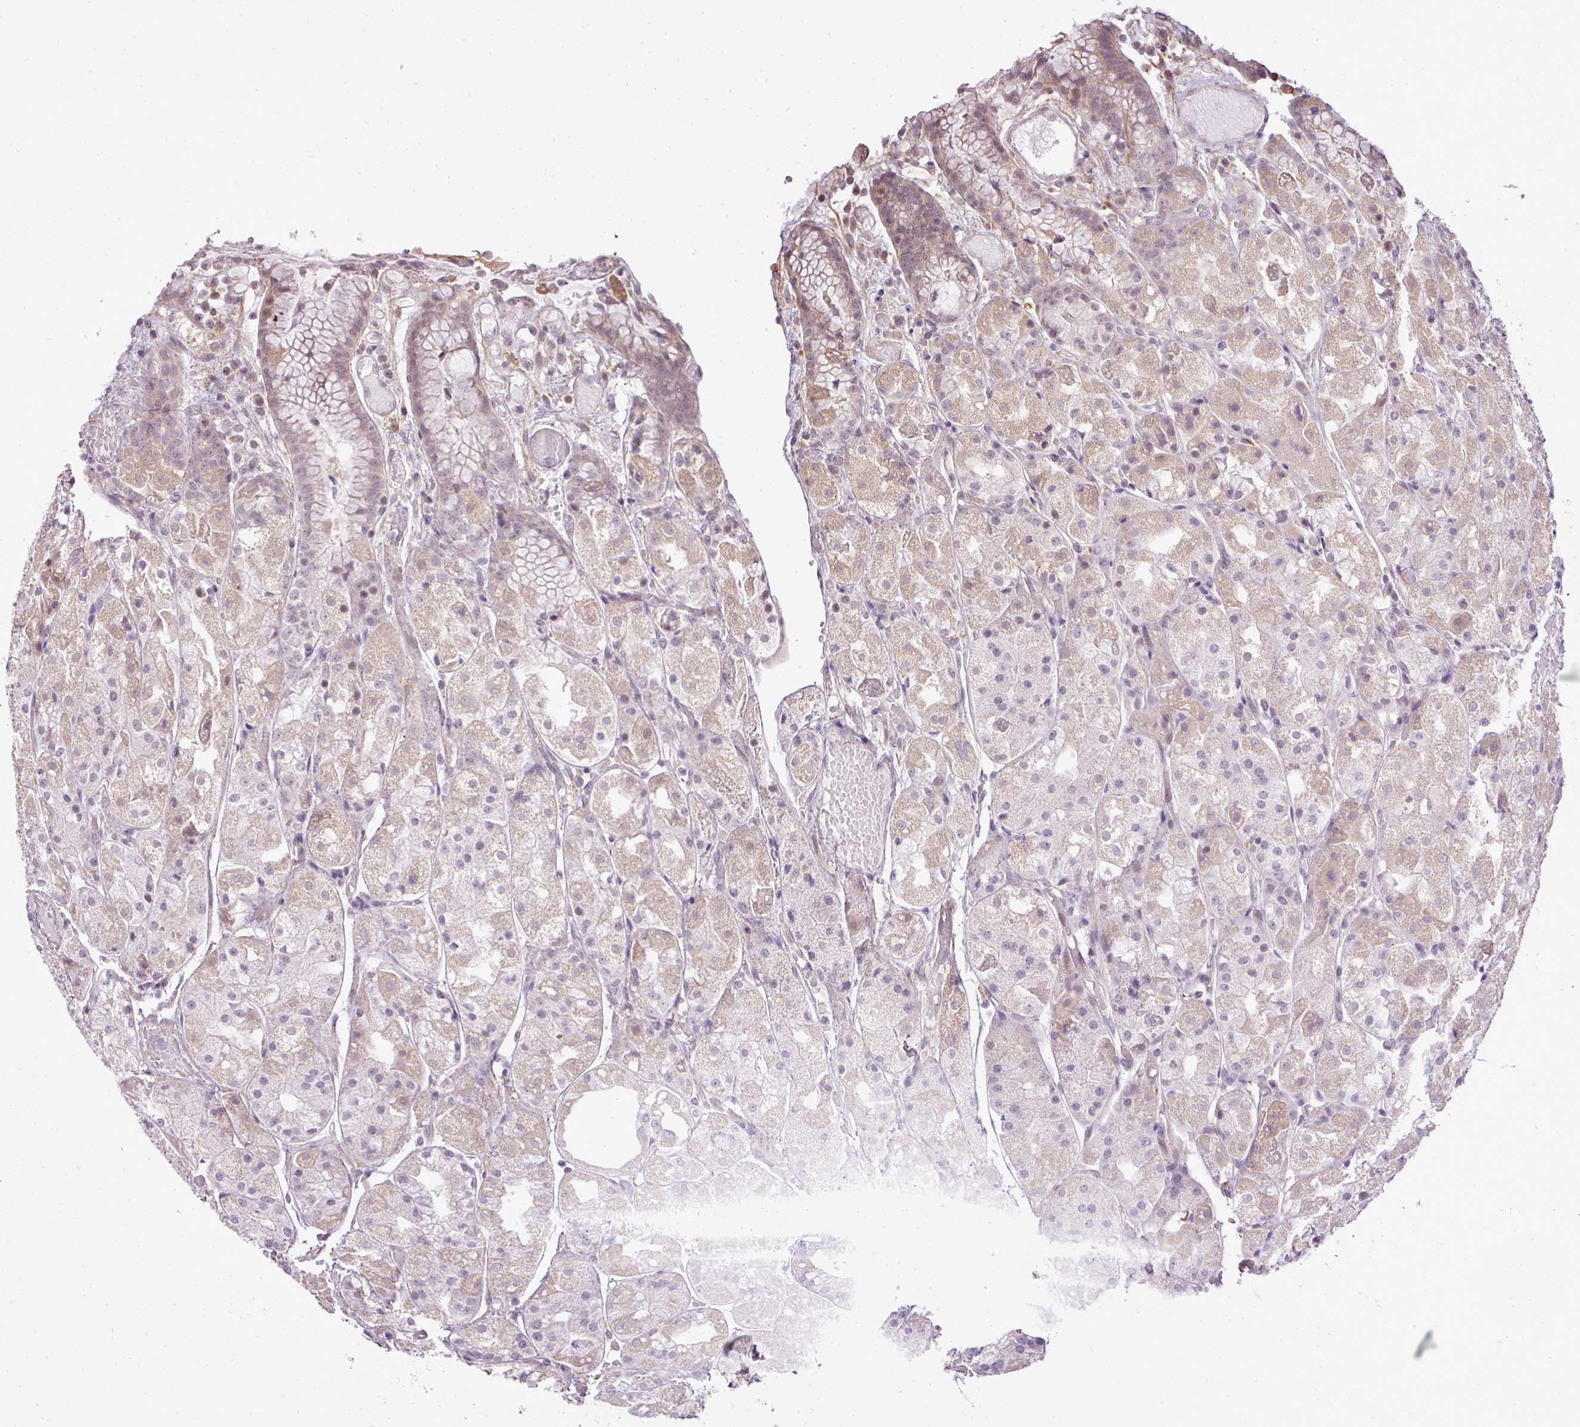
{"staining": {"intensity": "weak", "quantity": "25%-75%", "location": "cytoplasmic/membranous"}, "tissue": "stomach", "cell_type": "Glandular cells", "image_type": "normal", "snomed": [{"axis": "morphology", "description": "Normal tissue, NOS"}, {"axis": "topography", "description": "Stomach, upper"}], "caption": "Human stomach stained with a brown dye displays weak cytoplasmic/membranous positive expression in approximately 25%-75% of glandular cells.", "gene": "PDRG1", "patient": {"sex": "male", "age": 72}}